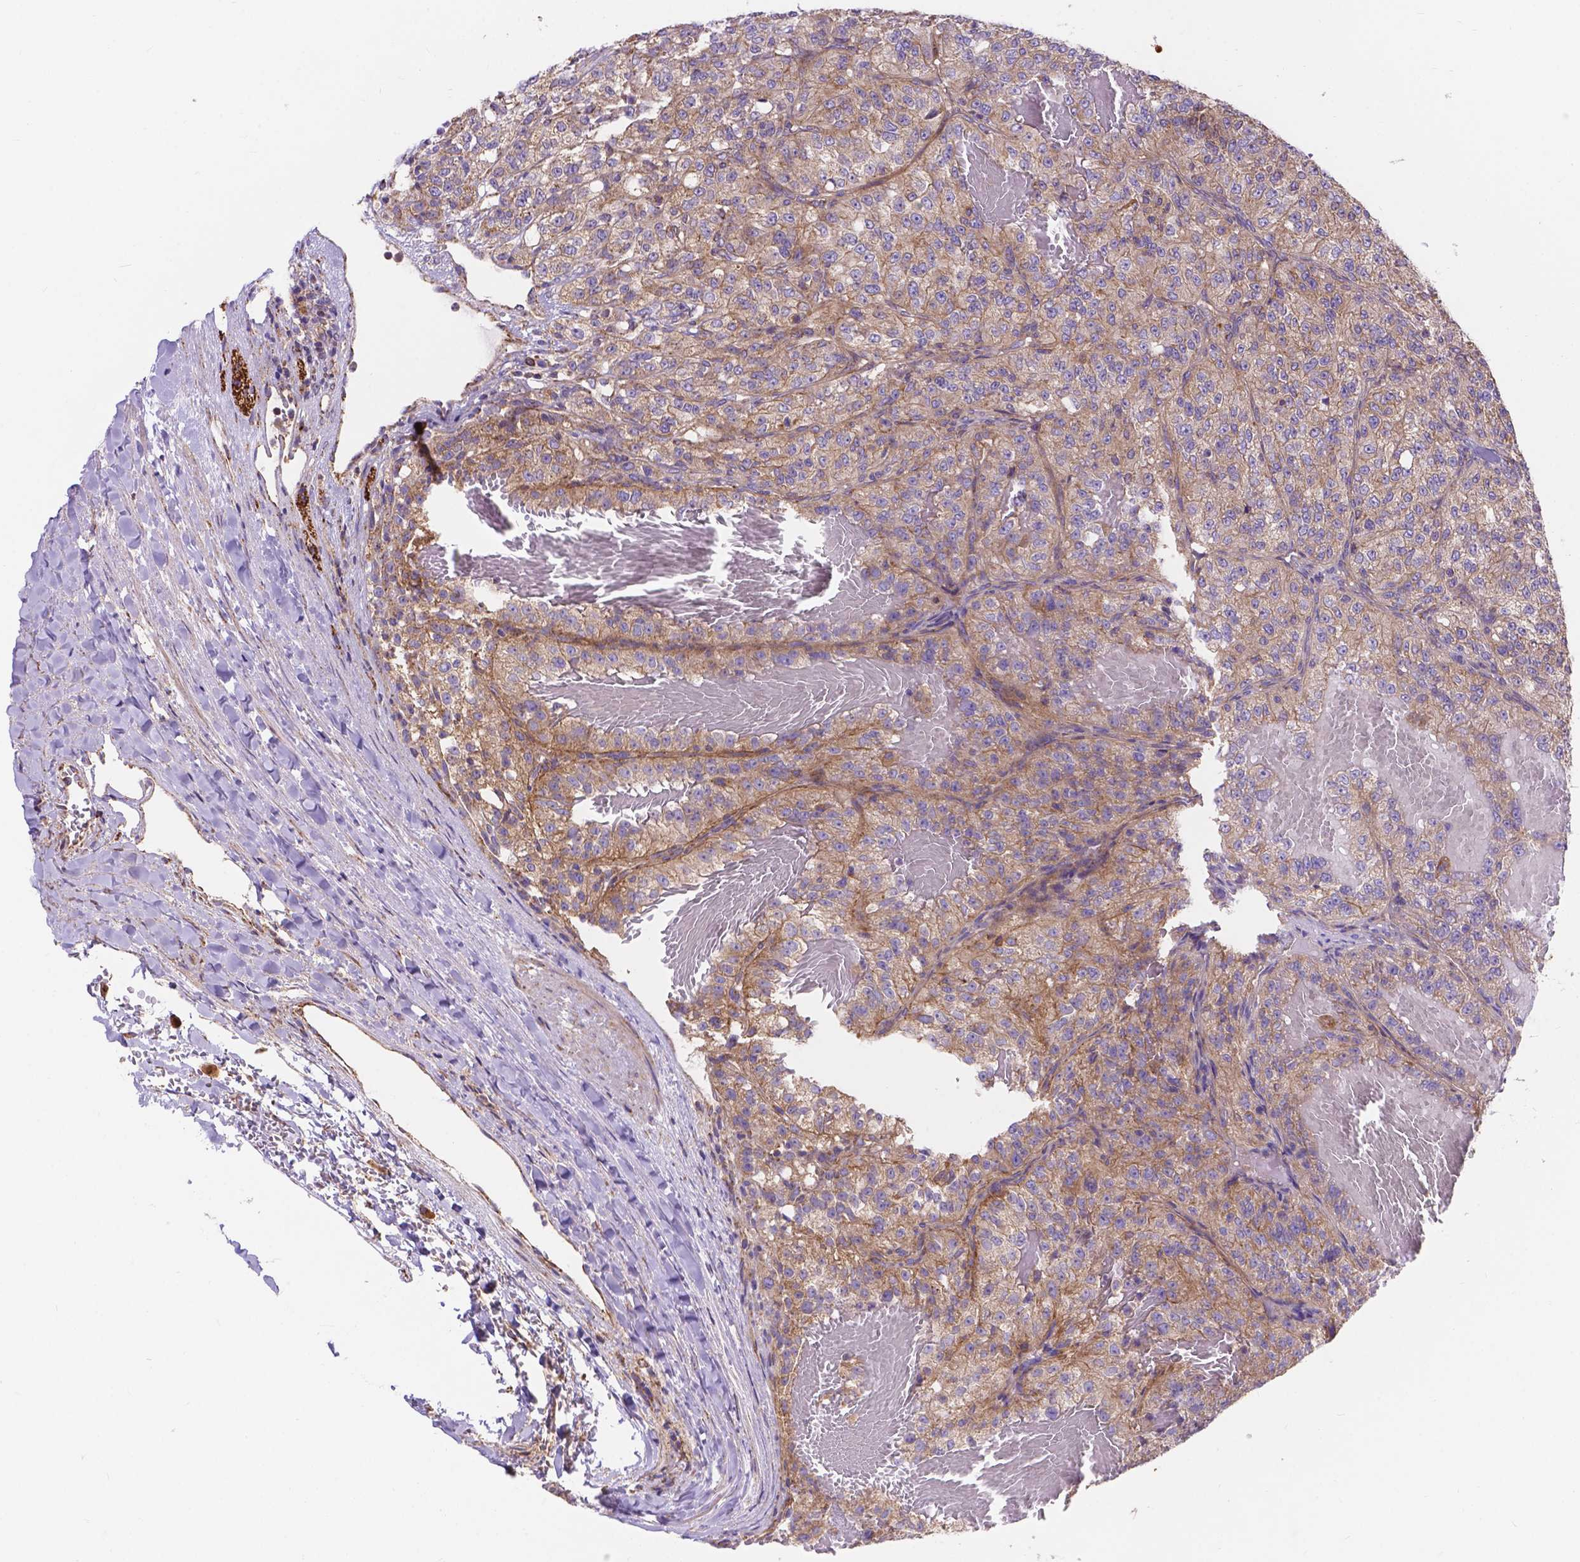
{"staining": {"intensity": "moderate", "quantity": "25%-75%", "location": "cytoplasmic/membranous"}, "tissue": "renal cancer", "cell_type": "Tumor cells", "image_type": "cancer", "snomed": [{"axis": "morphology", "description": "Adenocarcinoma, NOS"}, {"axis": "topography", "description": "Kidney"}], "caption": "DAB immunohistochemical staining of human renal adenocarcinoma exhibits moderate cytoplasmic/membranous protein staining in about 25%-75% of tumor cells. The protein of interest is shown in brown color, while the nuclei are stained blue.", "gene": "AK3", "patient": {"sex": "female", "age": 63}}